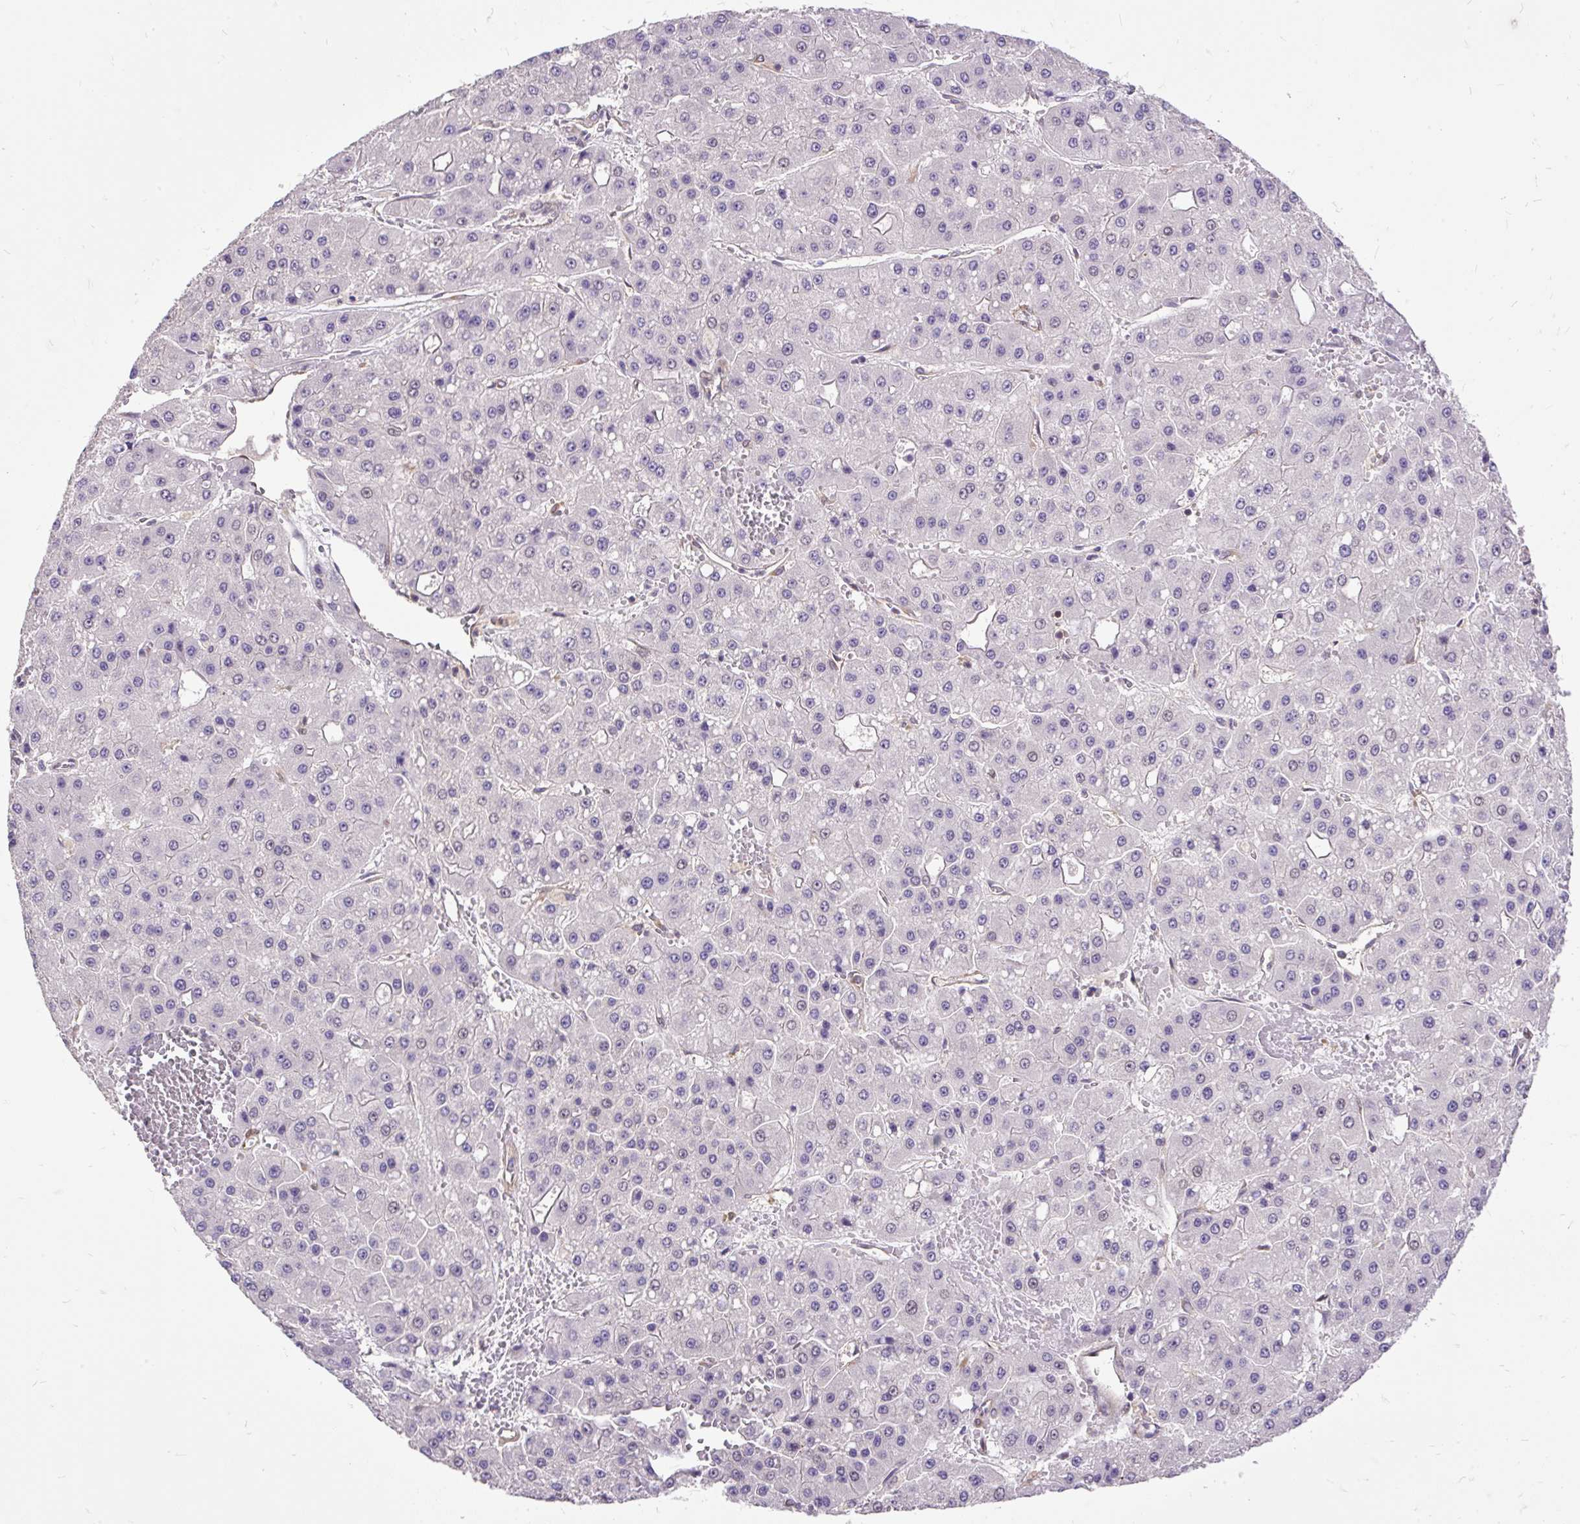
{"staining": {"intensity": "negative", "quantity": "none", "location": "none"}, "tissue": "liver cancer", "cell_type": "Tumor cells", "image_type": "cancer", "snomed": [{"axis": "morphology", "description": "Carcinoma, Hepatocellular, NOS"}, {"axis": "topography", "description": "Liver"}], "caption": "Micrograph shows no protein positivity in tumor cells of hepatocellular carcinoma (liver) tissue.", "gene": "TRIM17", "patient": {"sex": "male", "age": 47}}